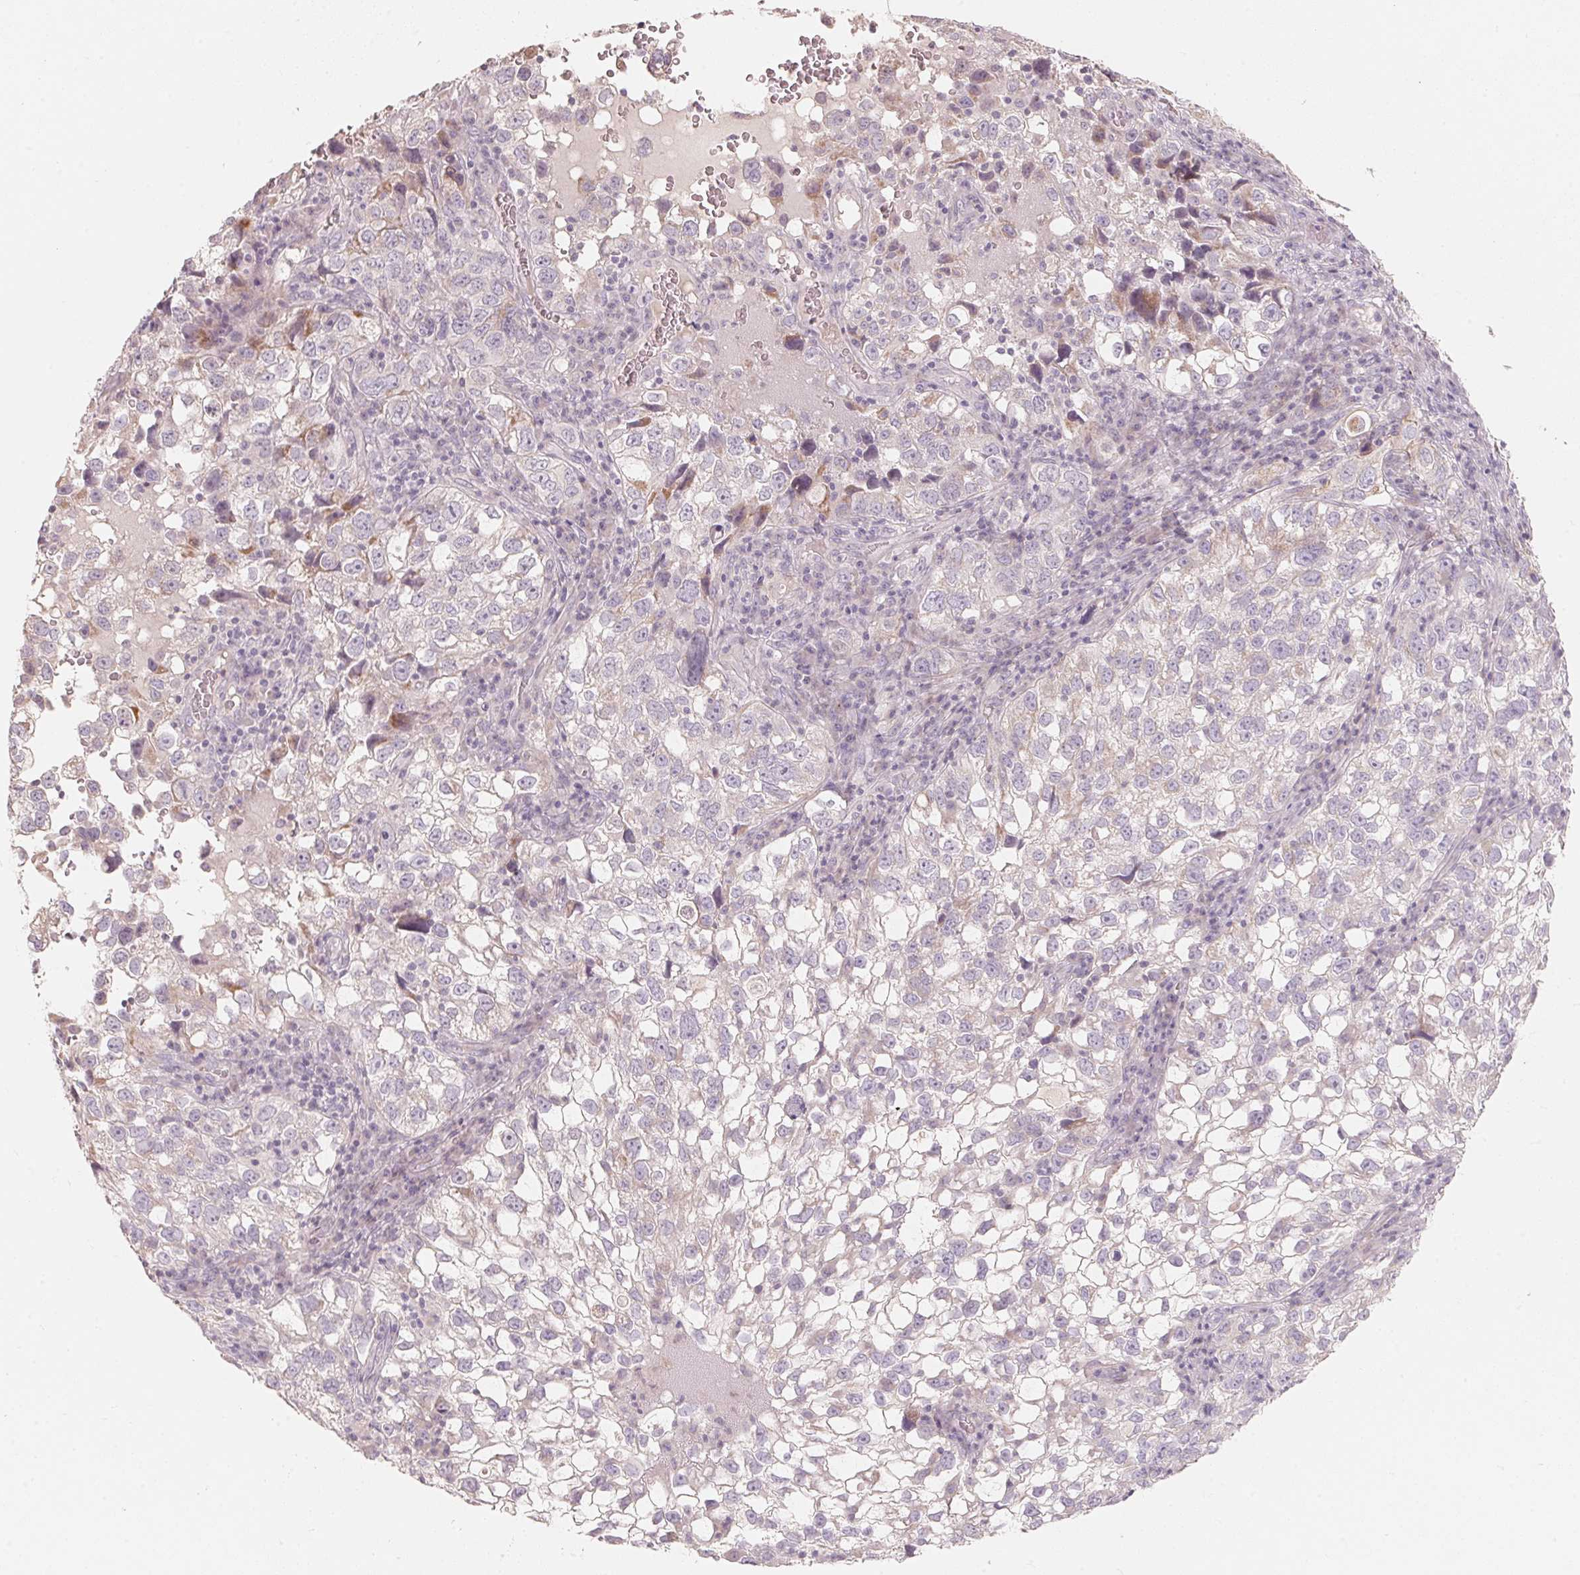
{"staining": {"intensity": "negative", "quantity": "none", "location": "none"}, "tissue": "cervical cancer", "cell_type": "Tumor cells", "image_type": "cancer", "snomed": [{"axis": "morphology", "description": "Squamous cell carcinoma, NOS"}, {"axis": "topography", "description": "Cervix"}], "caption": "This is a histopathology image of IHC staining of cervical cancer (squamous cell carcinoma), which shows no expression in tumor cells.", "gene": "TP53AIP1", "patient": {"sex": "female", "age": 55}}